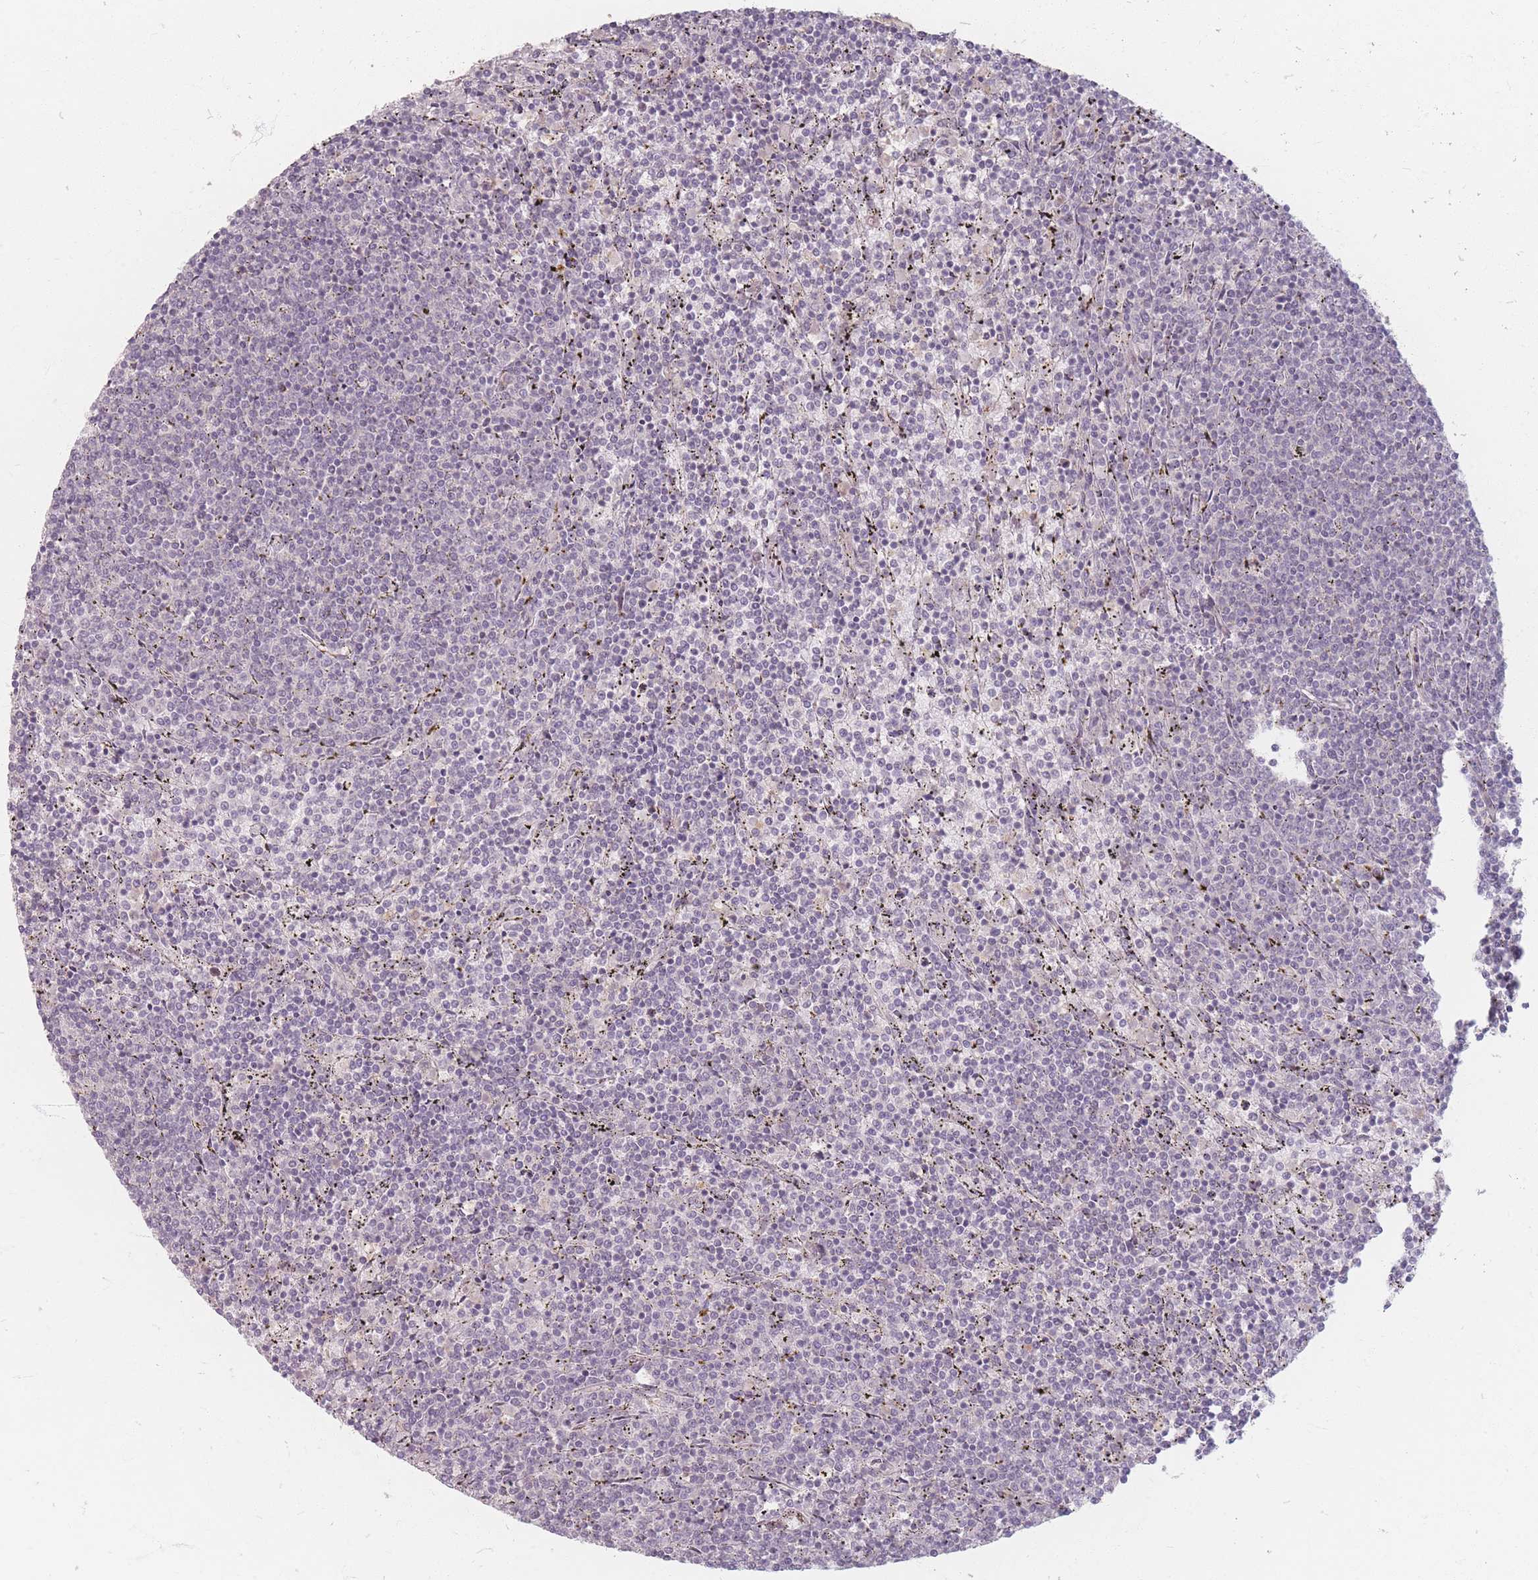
{"staining": {"intensity": "negative", "quantity": "none", "location": "none"}, "tissue": "lymphoma", "cell_type": "Tumor cells", "image_type": "cancer", "snomed": [{"axis": "morphology", "description": "Malignant lymphoma, non-Hodgkin's type, Low grade"}, {"axis": "topography", "description": "Spleen"}], "caption": "High power microscopy micrograph of an immunohistochemistry image of low-grade malignant lymphoma, non-Hodgkin's type, revealing no significant positivity in tumor cells.", "gene": "GABRA6", "patient": {"sex": "female", "age": 50}}